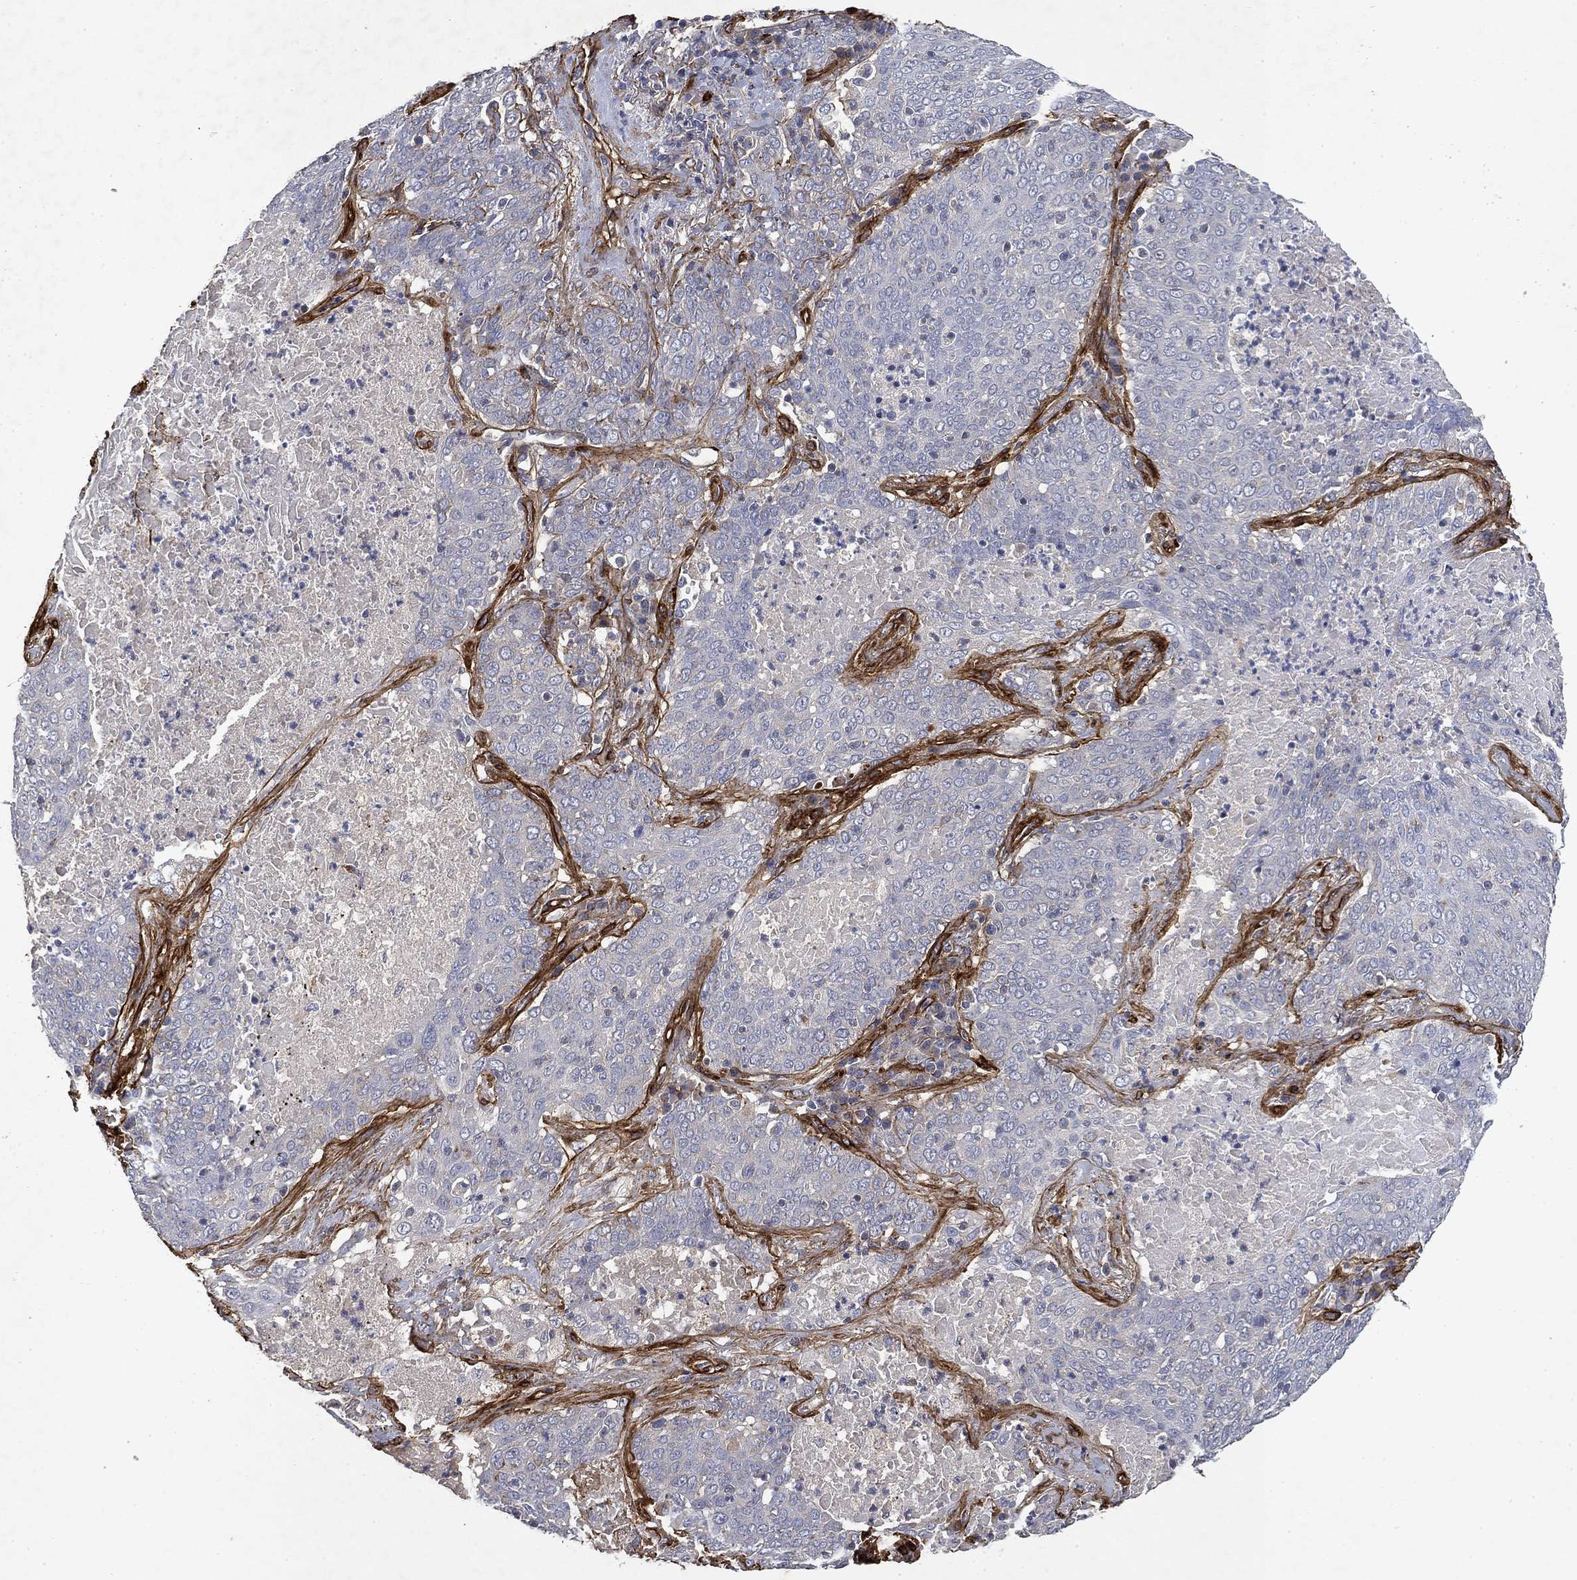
{"staining": {"intensity": "negative", "quantity": "none", "location": "none"}, "tissue": "lung cancer", "cell_type": "Tumor cells", "image_type": "cancer", "snomed": [{"axis": "morphology", "description": "Squamous cell carcinoma, NOS"}, {"axis": "topography", "description": "Lung"}], "caption": "There is no significant expression in tumor cells of squamous cell carcinoma (lung). (Brightfield microscopy of DAB (3,3'-diaminobenzidine) immunohistochemistry at high magnification).", "gene": "COL4A2", "patient": {"sex": "male", "age": 82}}